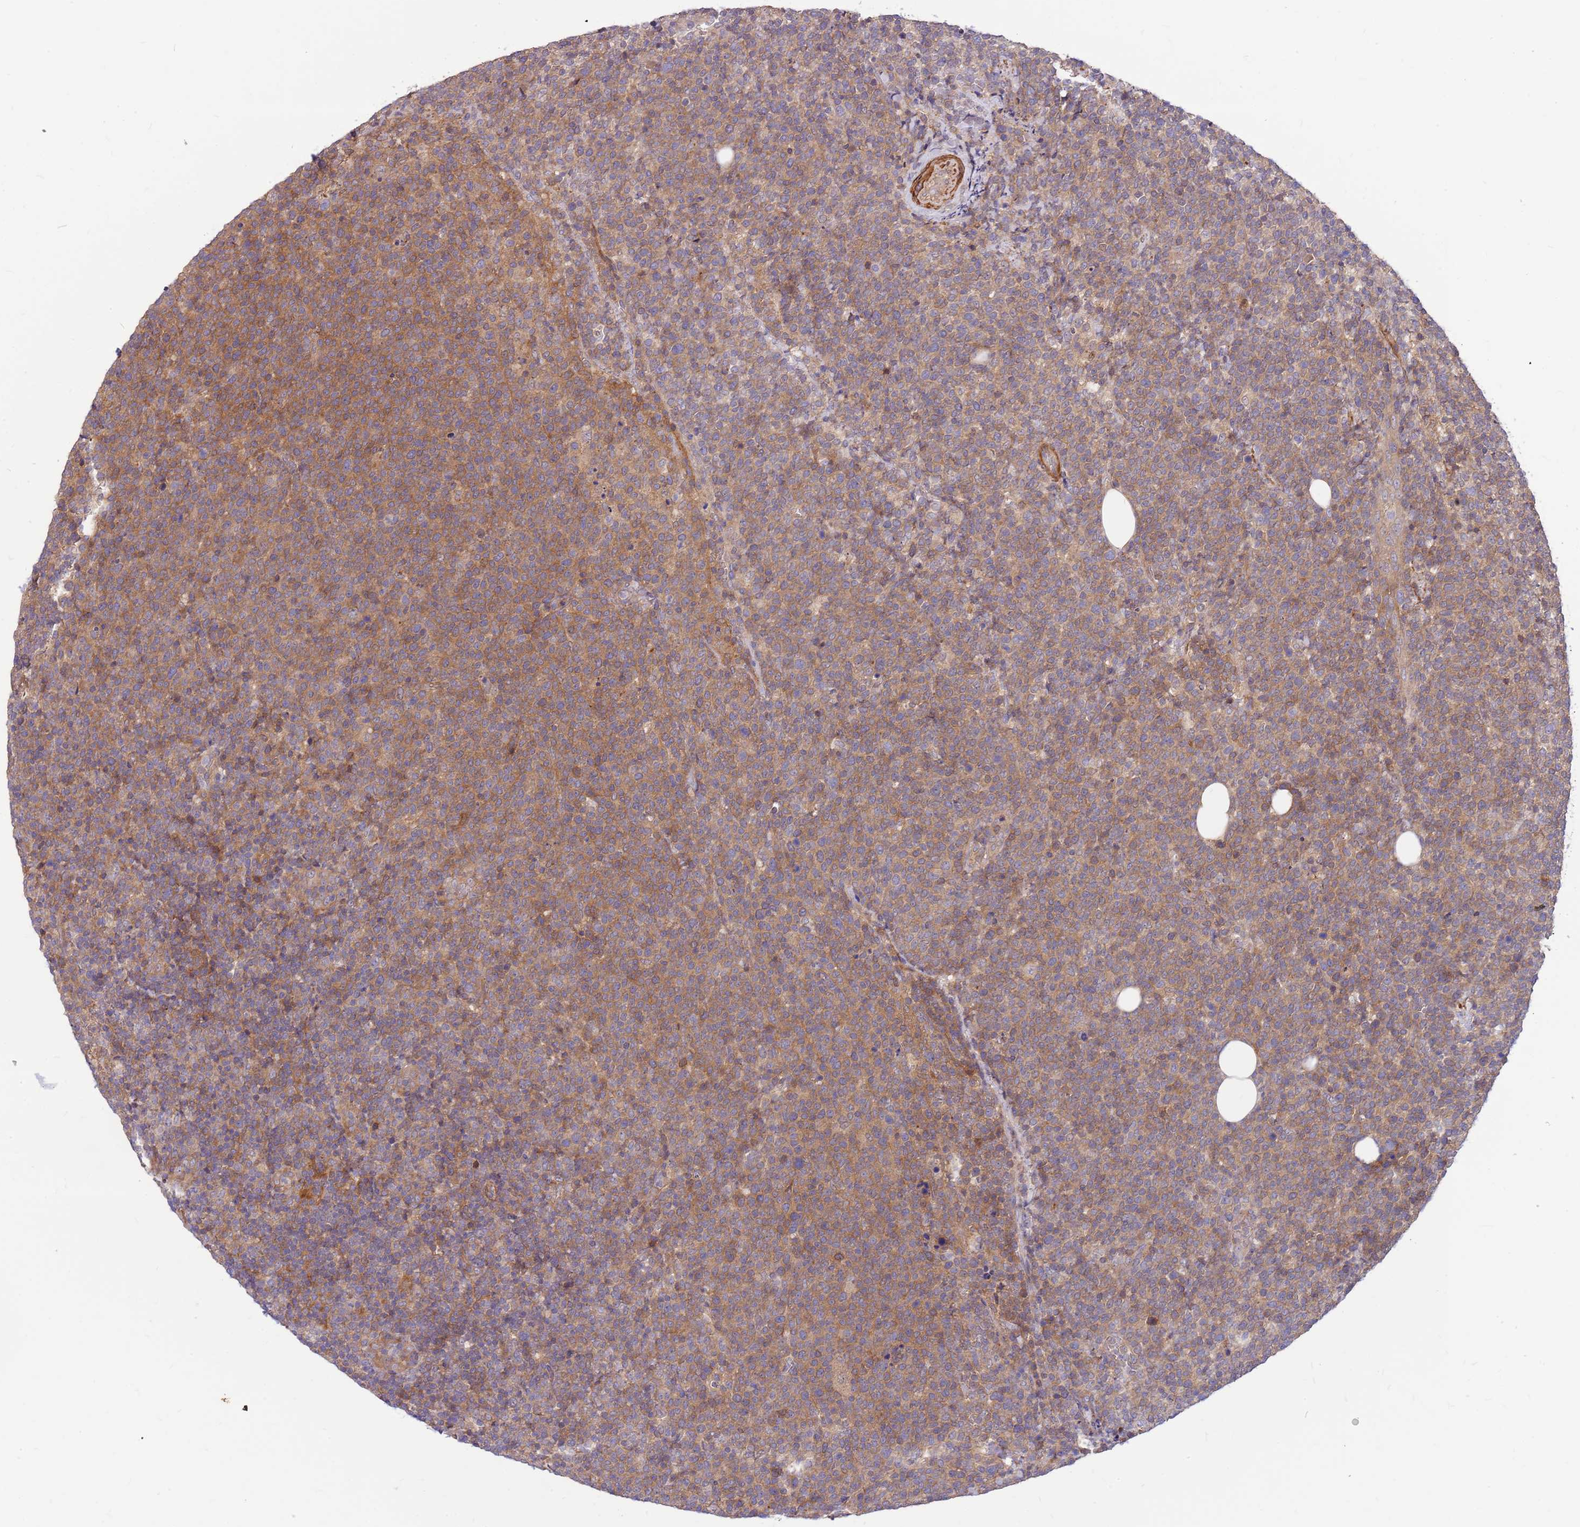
{"staining": {"intensity": "weak", "quantity": ">75%", "location": "cytoplasmic/membranous"}, "tissue": "lymphoma", "cell_type": "Tumor cells", "image_type": "cancer", "snomed": [{"axis": "morphology", "description": "Malignant lymphoma, non-Hodgkin's type, High grade"}, {"axis": "topography", "description": "Lymph node"}], "caption": "IHC micrograph of high-grade malignant lymphoma, non-Hodgkin's type stained for a protein (brown), which displays low levels of weak cytoplasmic/membranous positivity in about >75% of tumor cells.", "gene": "MVD", "patient": {"sex": "male", "age": 61}}